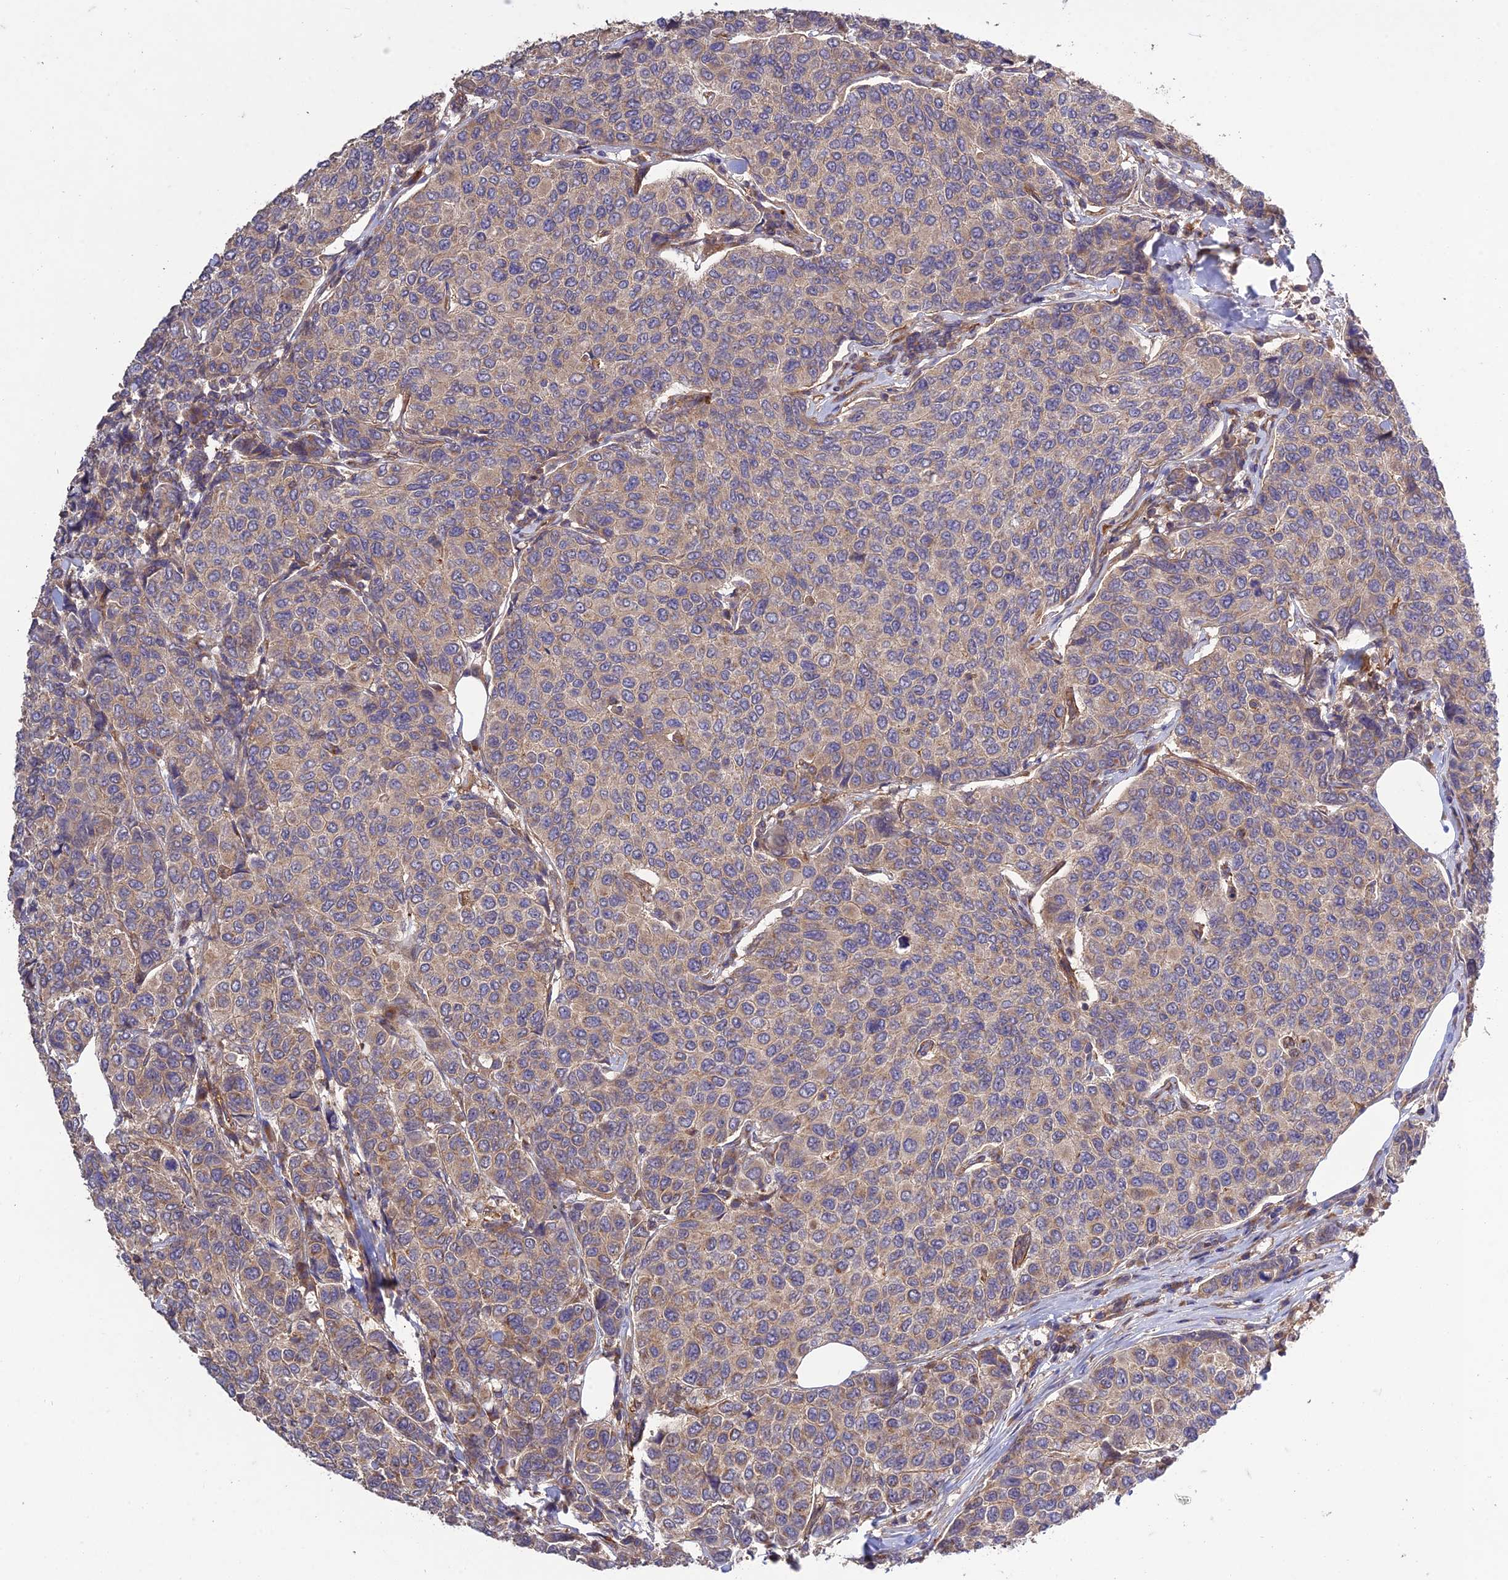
{"staining": {"intensity": "weak", "quantity": "<25%", "location": "cytoplasmic/membranous"}, "tissue": "breast cancer", "cell_type": "Tumor cells", "image_type": "cancer", "snomed": [{"axis": "morphology", "description": "Duct carcinoma"}, {"axis": "topography", "description": "Breast"}], "caption": "A high-resolution micrograph shows immunohistochemistry staining of breast cancer, which displays no significant positivity in tumor cells.", "gene": "TMEM131L", "patient": {"sex": "female", "age": 55}}